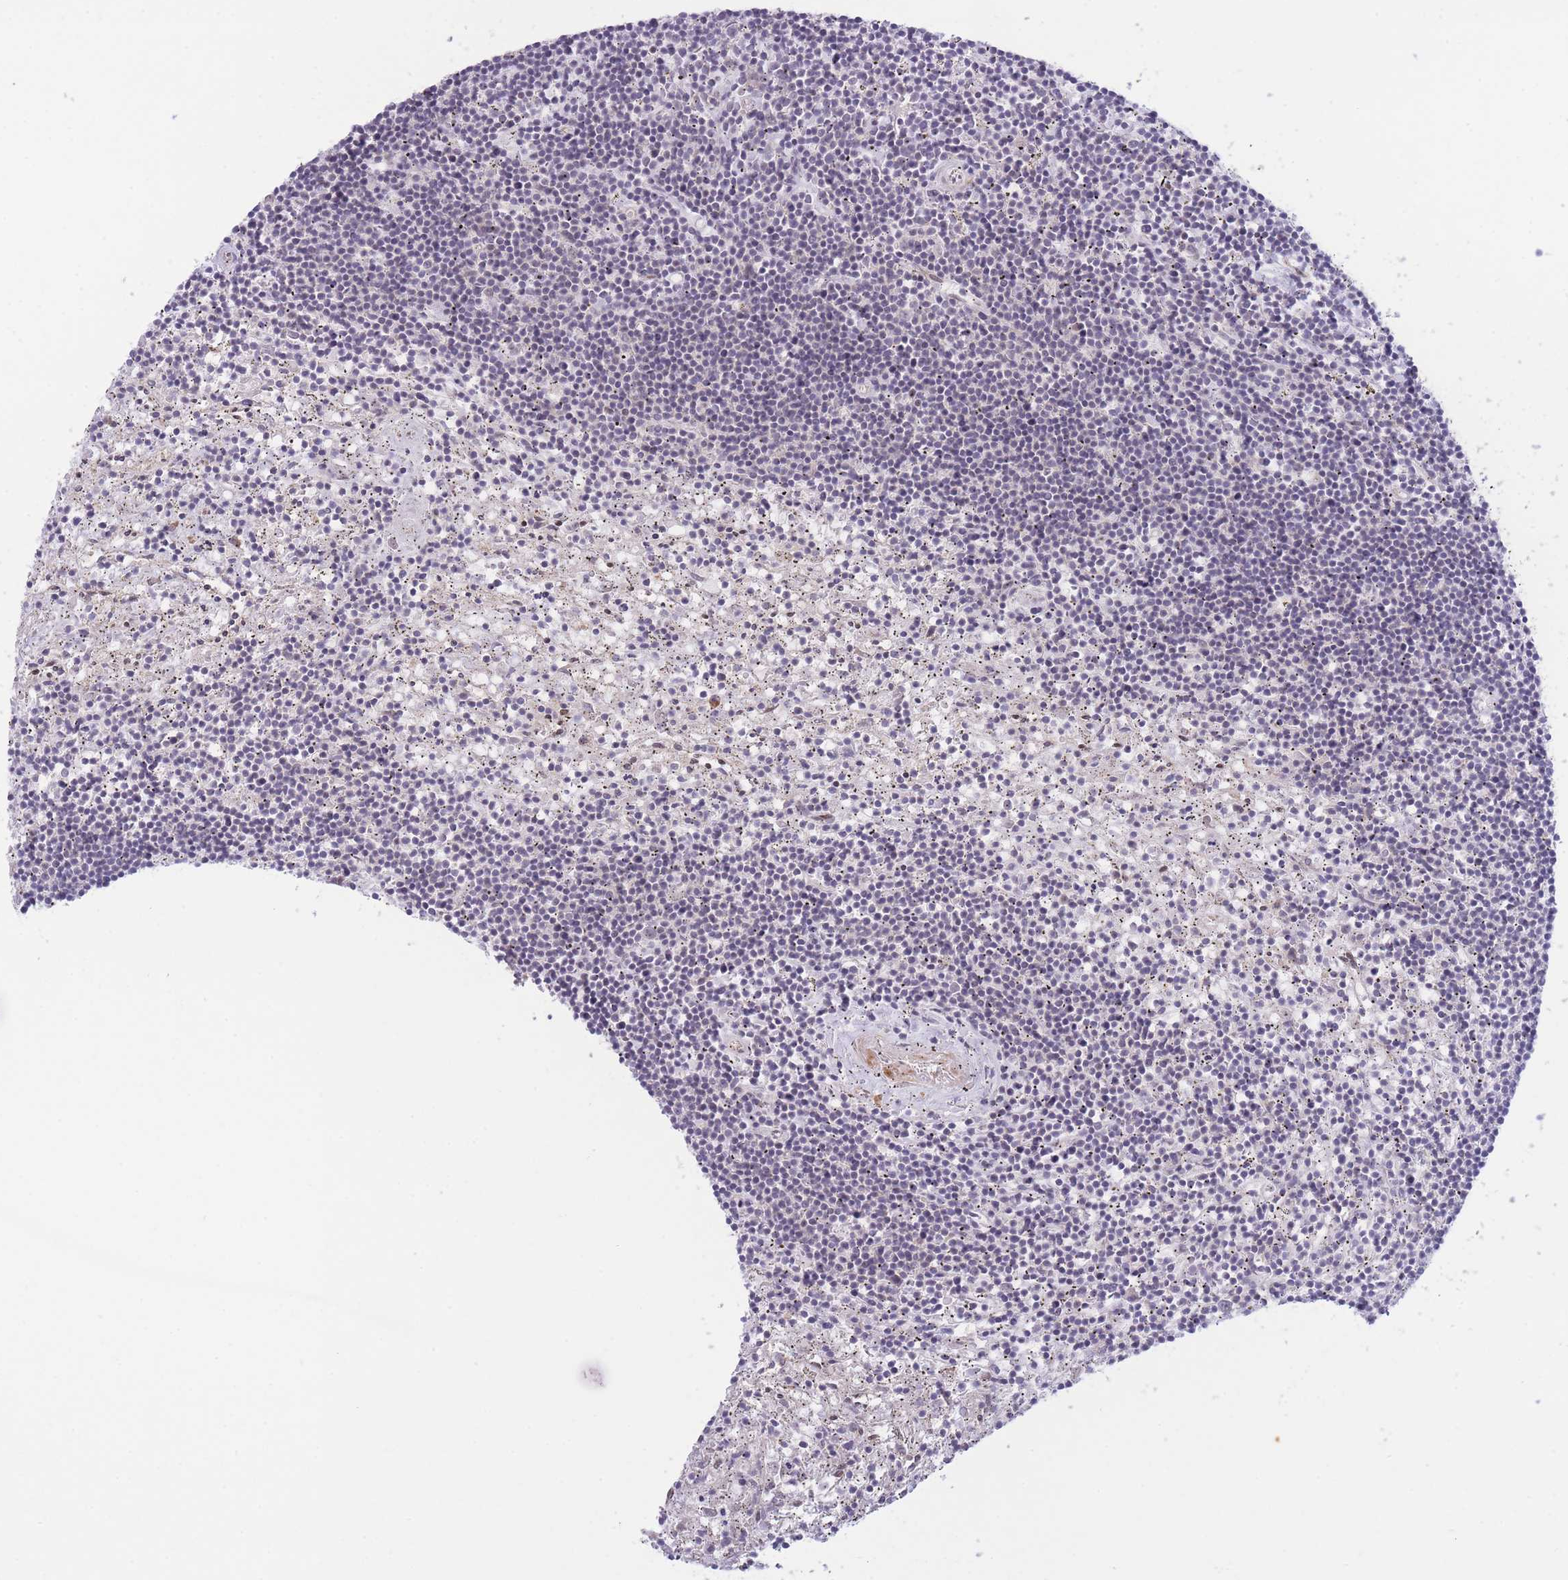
{"staining": {"intensity": "negative", "quantity": "none", "location": "none"}, "tissue": "lymphoma", "cell_type": "Tumor cells", "image_type": "cancer", "snomed": [{"axis": "morphology", "description": "Malignant lymphoma, non-Hodgkin's type, Low grade"}, {"axis": "topography", "description": "Spleen"}], "caption": "DAB immunohistochemical staining of human lymphoma exhibits no significant expression in tumor cells.", "gene": "CDC25B", "patient": {"sex": "male", "age": 76}}